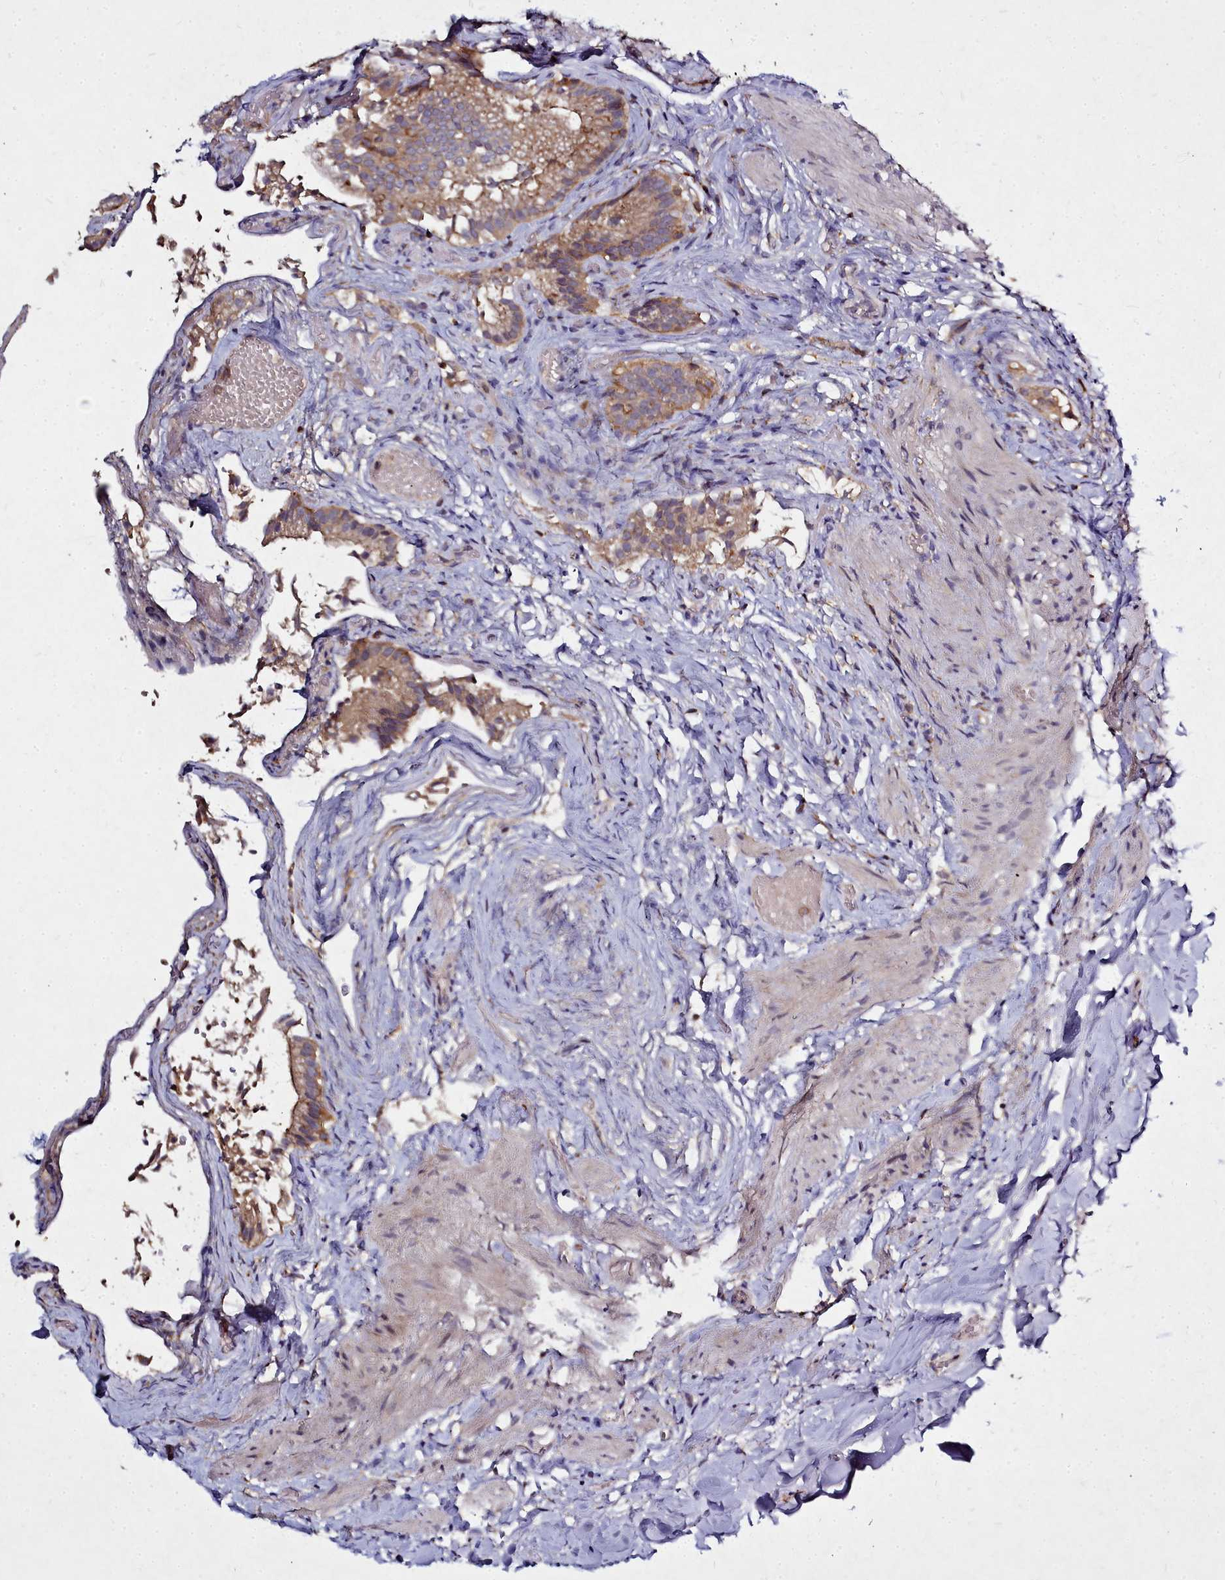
{"staining": {"intensity": "moderate", "quantity": ">75%", "location": "cytoplasmic/membranous"}, "tissue": "gallbladder", "cell_type": "Glandular cells", "image_type": "normal", "snomed": [{"axis": "morphology", "description": "Normal tissue, NOS"}, {"axis": "topography", "description": "Gallbladder"}], "caption": "Protein expression analysis of benign human gallbladder reveals moderate cytoplasmic/membranous expression in approximately >75% of glandular cells.", "gene": "NCKAP1L", "patient": {"sex": "female", "age": 47}}